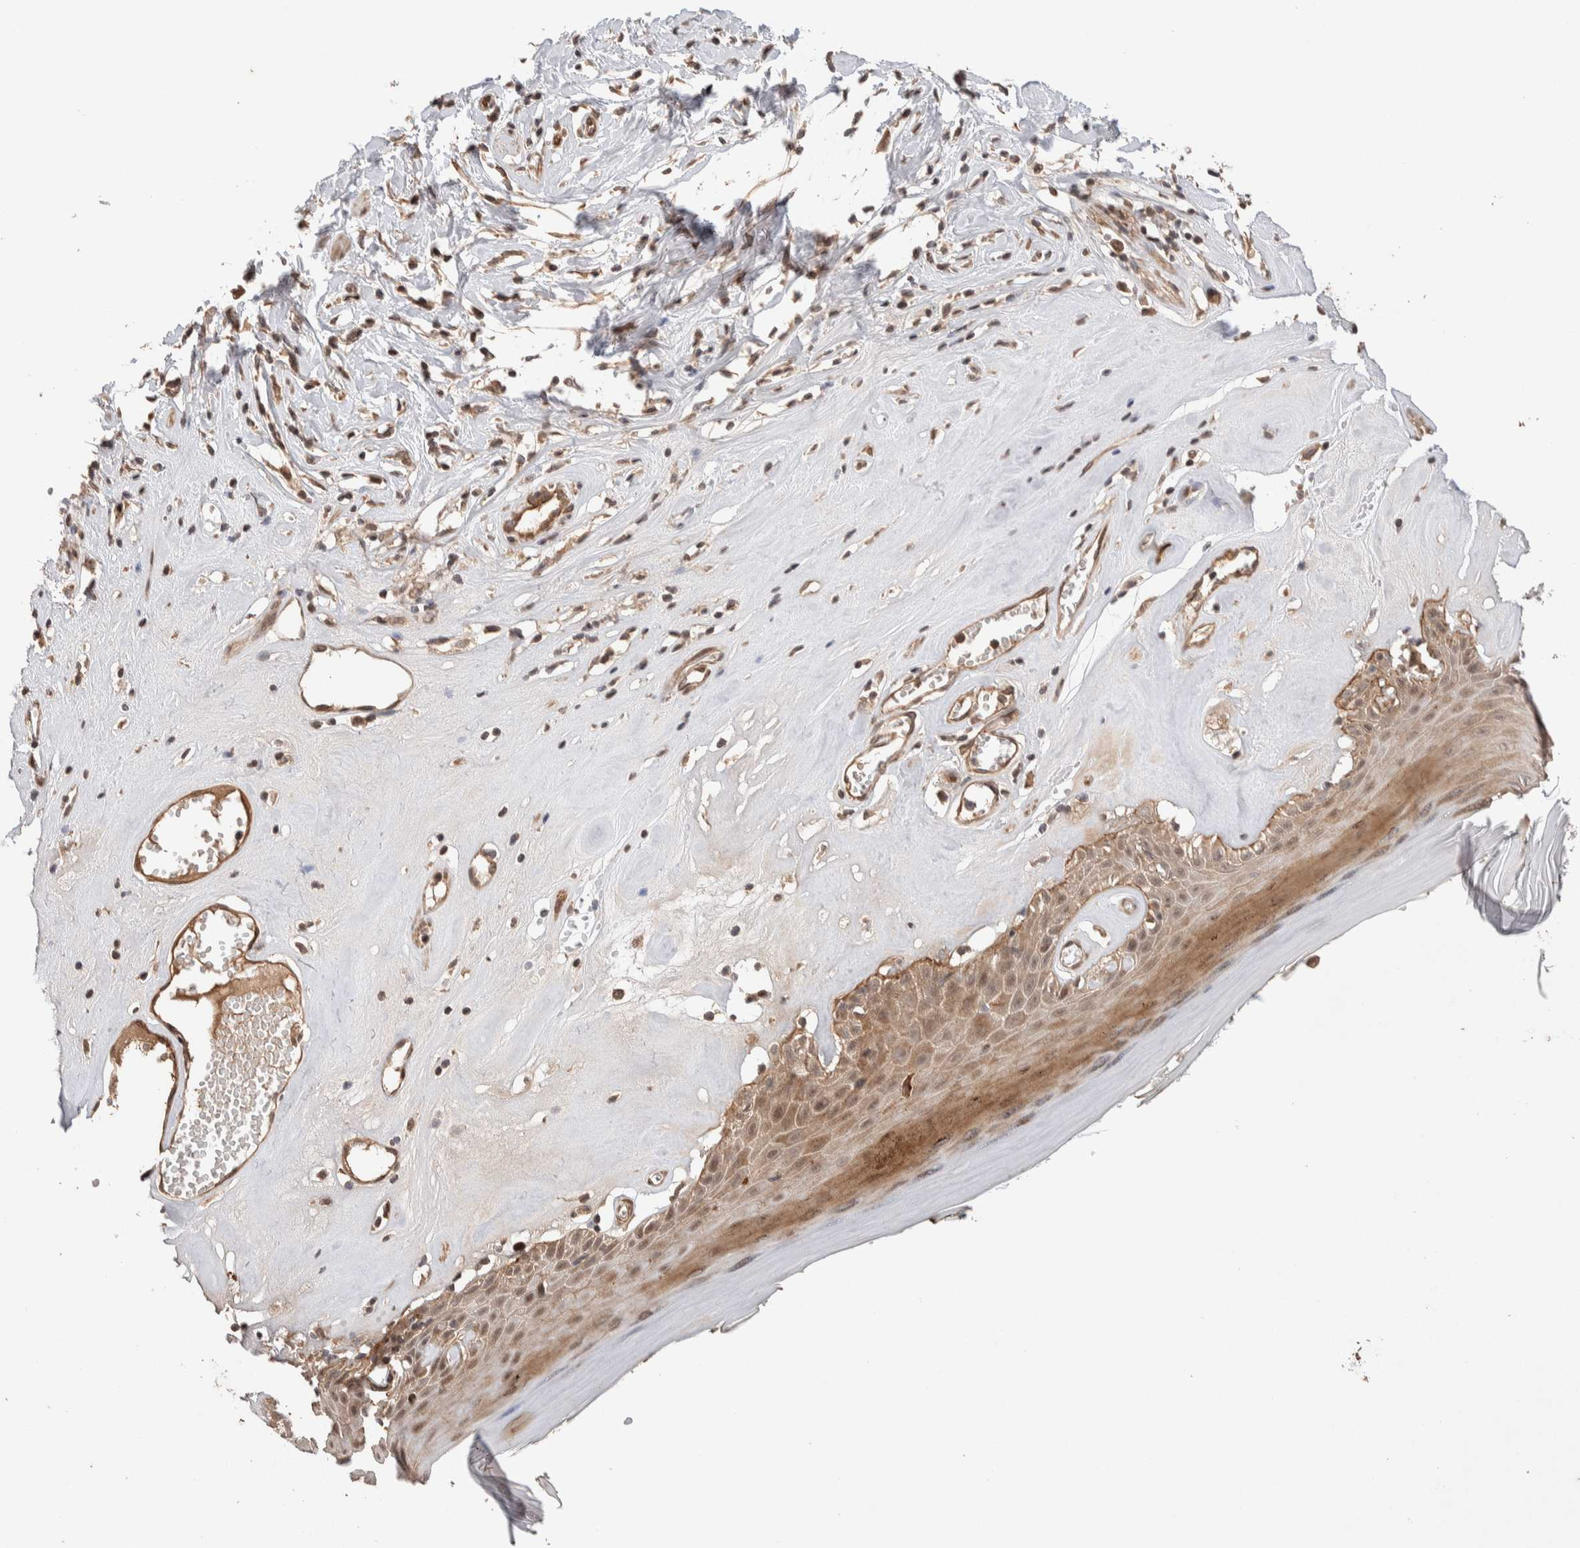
{"staining": {"intensity": "moderate", "quantity": ">75%", "location": "cytoplasmic/membranous,nuclear"}, "tissue": "skin", "cell_type": "Epidermal cells", "image_type": "normal", "snomed": [{"axis": "morphology", "description": "Normal tissue, NOS"}, {"axis": "morphology", "description": "Inflammation, NOS"}, {"axis": "topography", "description": "Vulva"}], "caption": "An image of skin stained for a protein exhibits moderate cytoplasmic/membranous,nuclear brown staining in epidermal cells. The staining is performed using DAB brown chromogen to label protein expression. The nuclei are counter-stained blue using hematoxylin.", "gene": "PRDM15", "patient": {"sex": "female", "age": 84}}